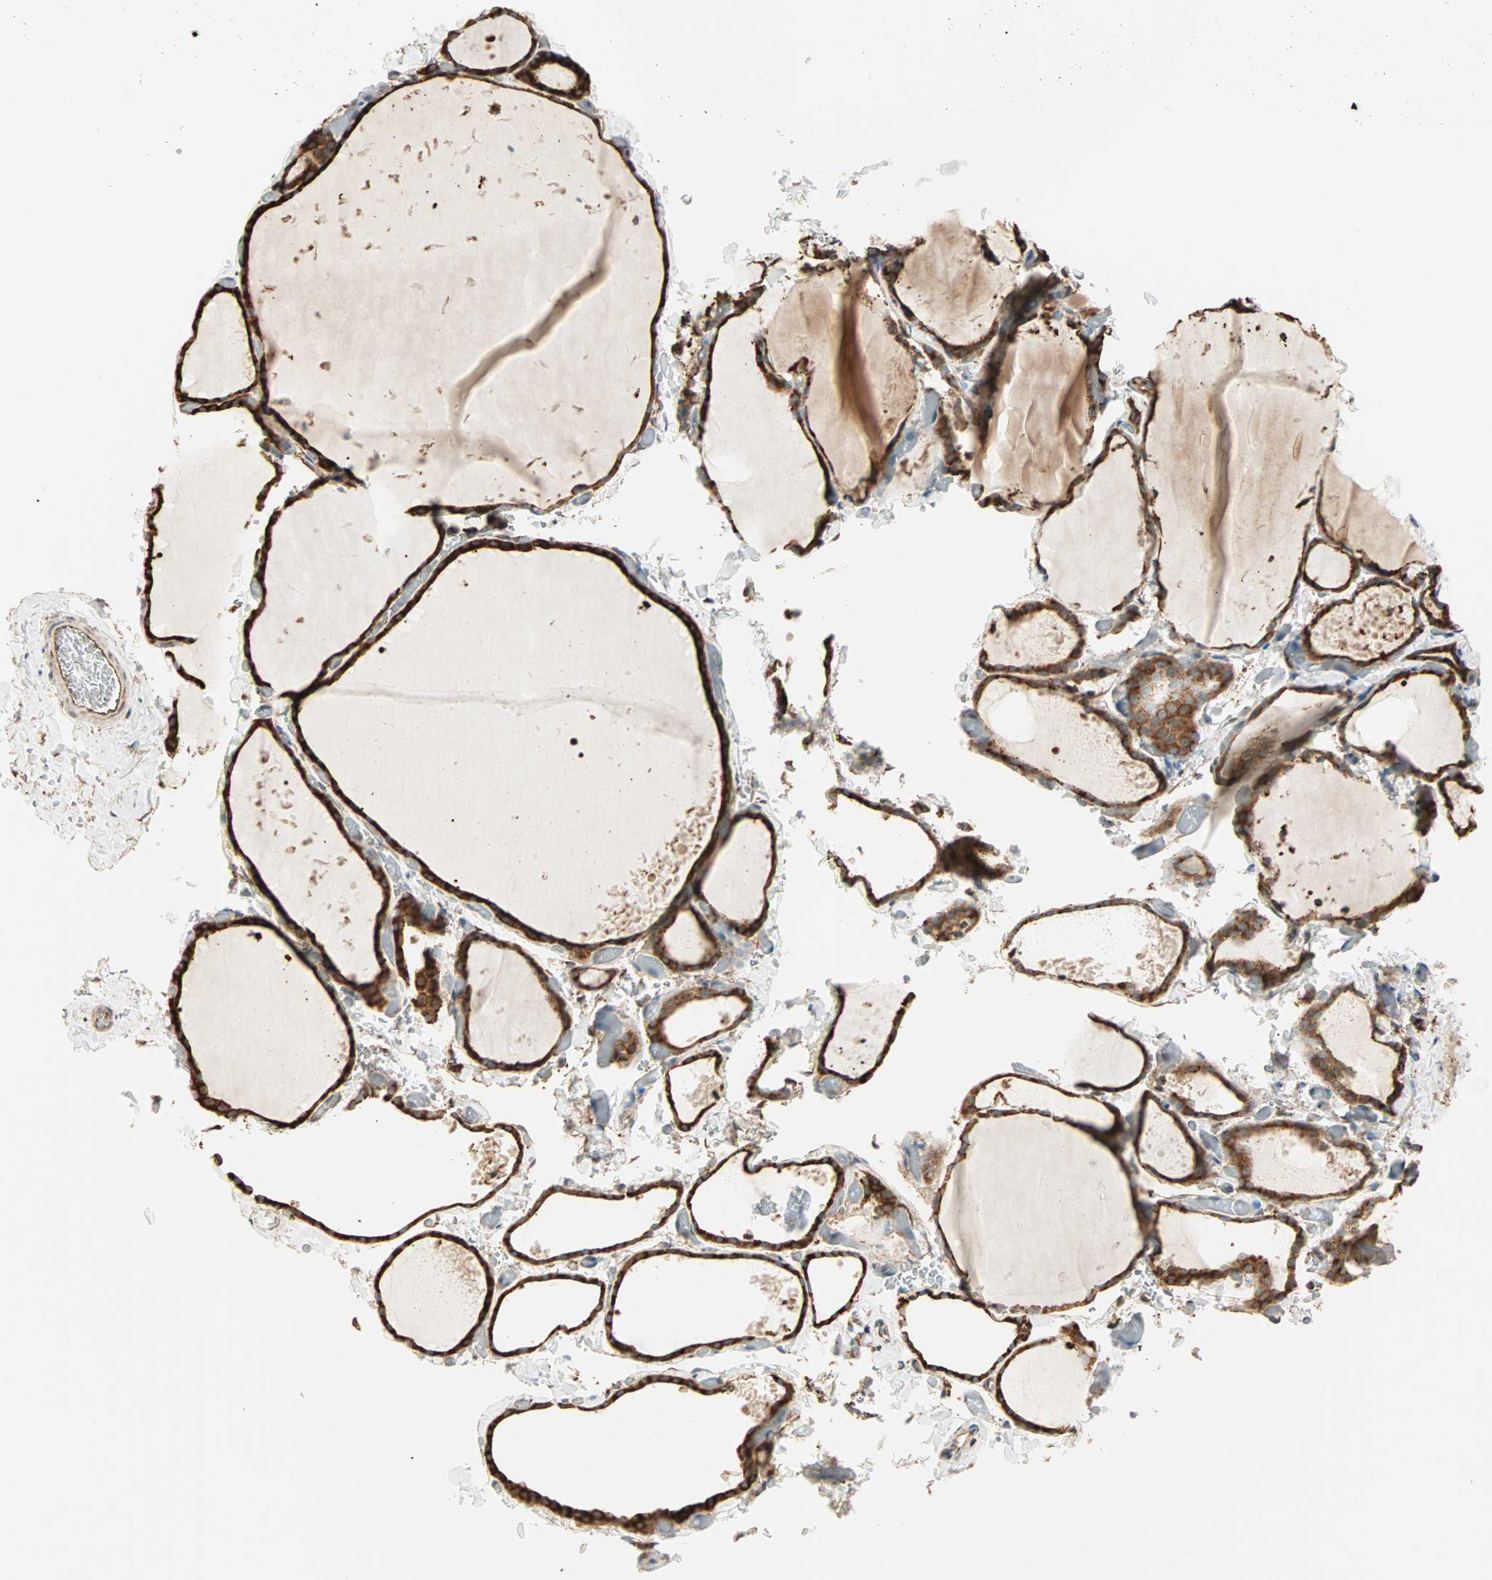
{"staining": {"intensity": "strong", "quantity": ">75%", "location": "cytoplasmic/membranous"}, "tissue": "thyroid gland", "cell_type": "Glandular cells", "image_type": "normal", "snomed": [{"axis": "morphology", "description": "Normal tissue, NOS"}, {"axis": "topography", "description": "Thyroid gland"}], "caption": "The histopathology image exhibits immunohistochemical staining of normal thyroid gland. There is strong cytoplasmic/membranous expression is present in approximately >75% of glandular cells.", "gene": "P4HA1", "patient": {"sex": "female", "age": 22}}